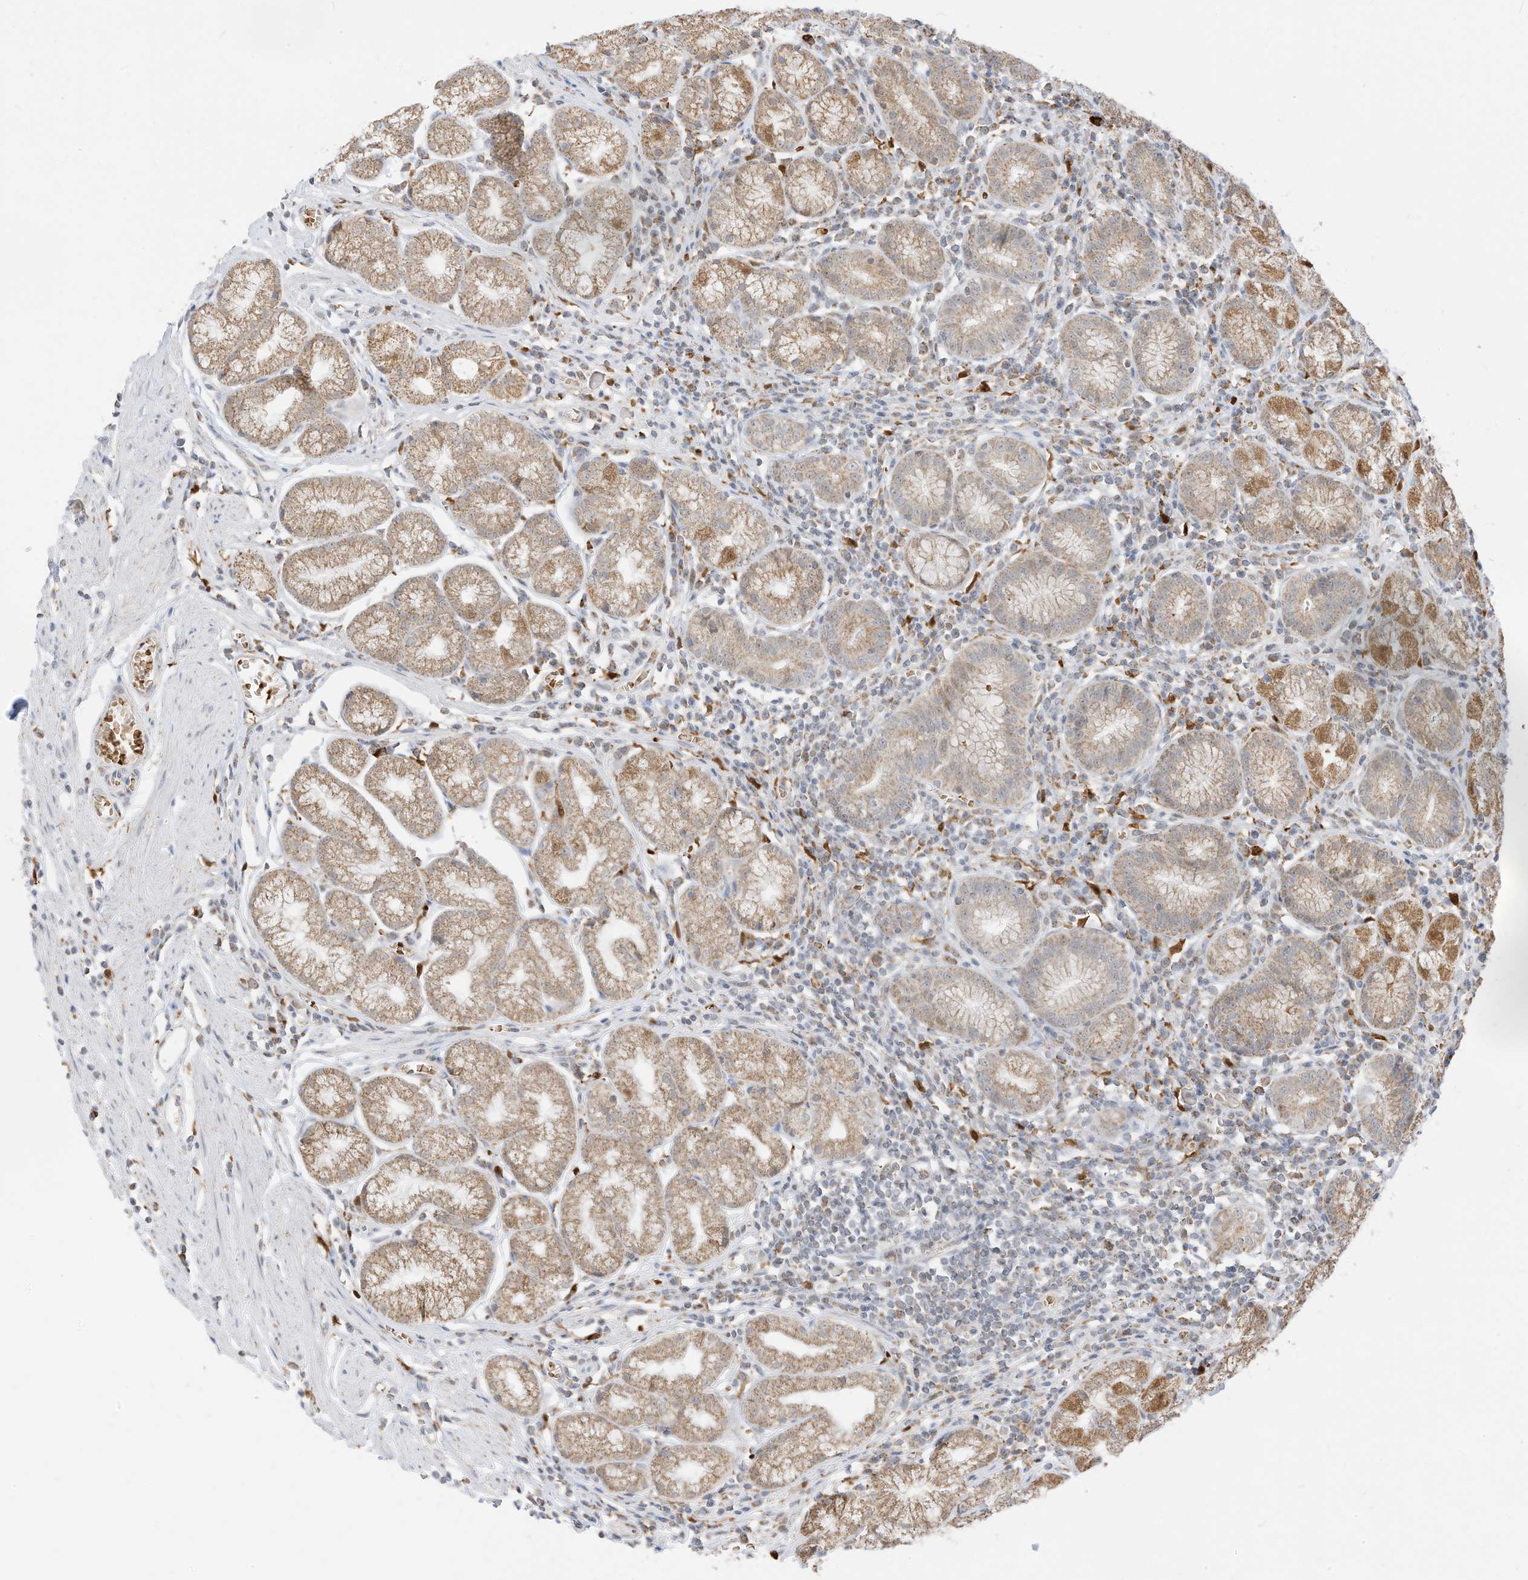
{"staining": {"intensity": "moderate", "quantity": ">75%", "location": "cytoplasmic/membranous"}, "tissue": "stomach", "cell_type": "Glandular cells", "image_type": "normal", "snomed": [{"axis": "morphology", "description": "Normal tissue, NOS"}, {"axis": "topography", "description": "Stomach"}], "caption": "This micrograph demonstrates immunohistochemistry (IHC) staining of unremarkable human stomach, with medium moderate cytoplasmic/membranous staining in approximately >75% of glandular cells.", "gene": "MTUS2", "patient": {"sex": "male", "age": 55}}